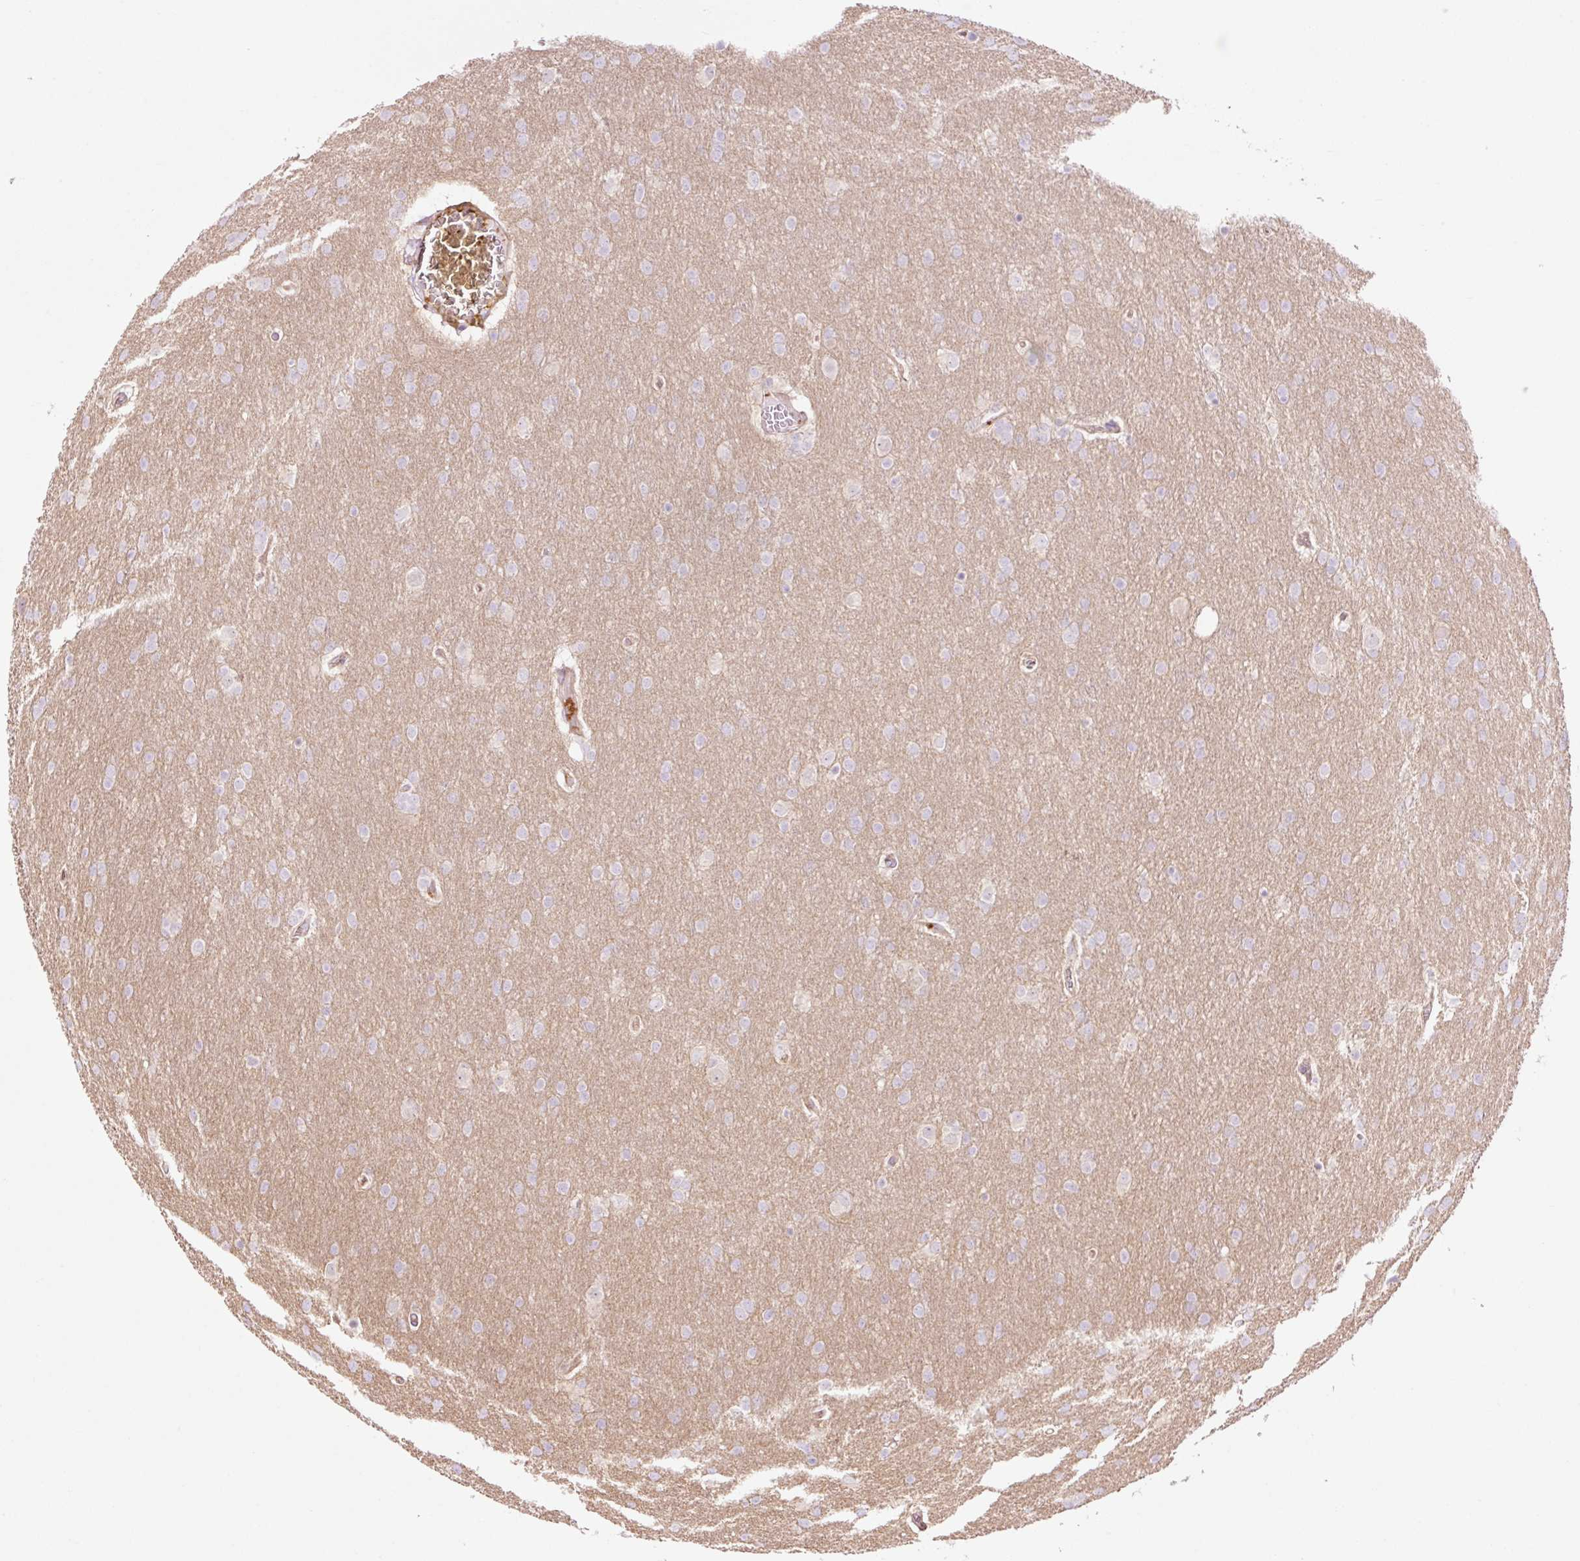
{"staining": {"intensity": "negative", "quantity": "none", "location": "none"}, "tissue": "glioma", "cell_type": "Tumor cells", "image_type": "cancer", "snomed": [{"axis": "morphology", "description": "Glioma, malignant, Low grade"}, {"axis": "topography", "description": "Brain"}], "caption": "This is an immunohistochemistry image of human glioma. There is no expression in tumor cells.", "gene": "HSPA4L", "patient": {"sex": "female", "age": 32}}